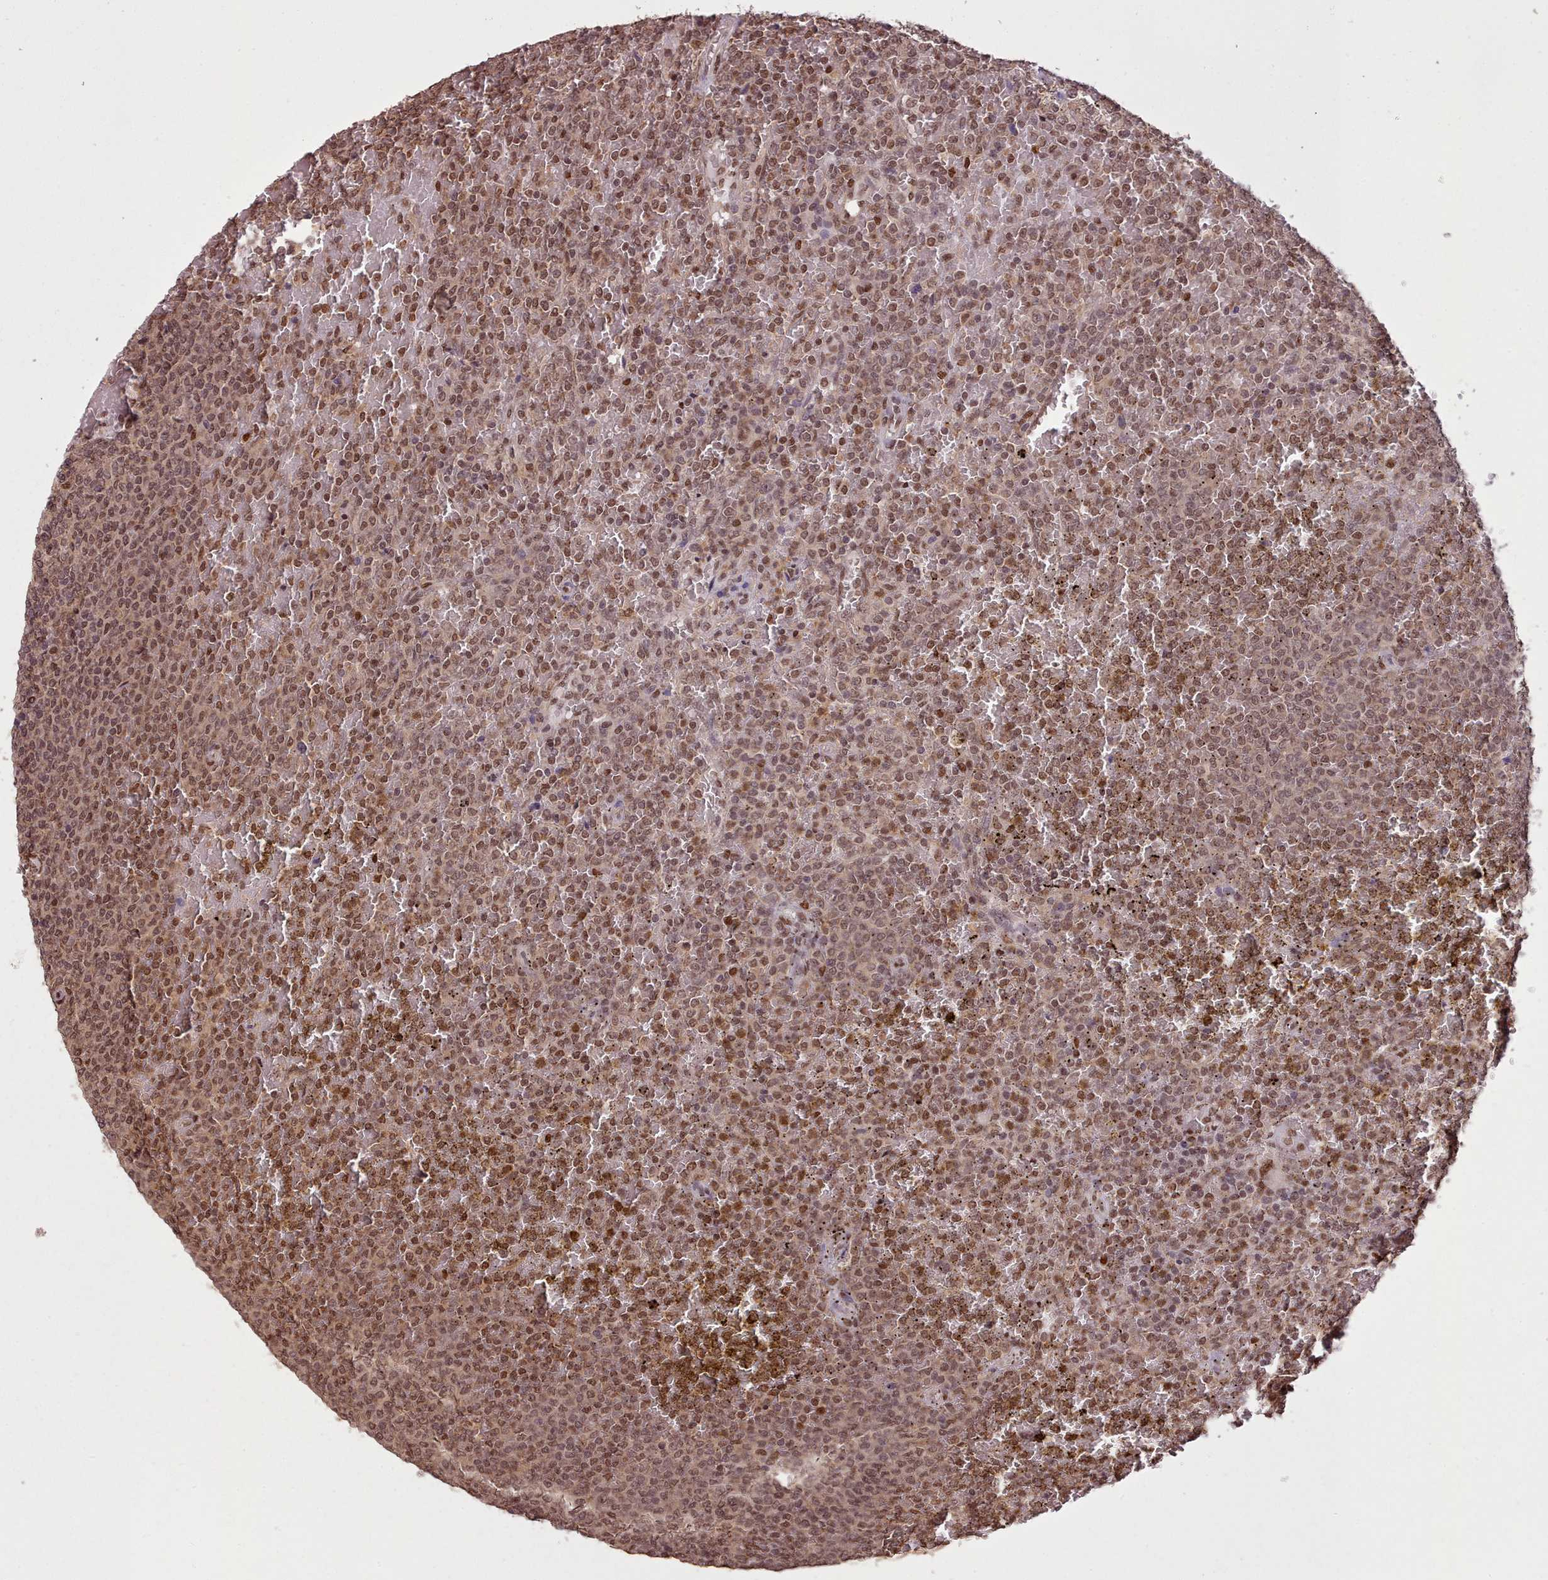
{"staining": {"intensity": "moderate", "quantity": ">75%", "location": "nuclear"}, "tissue": "lymphoma", "cell_type": "Tumor cells", "image_type": "cancer", "snomed": [{"axis": "morphology", "description": "Malignant lymphoma, non-Hodgkin's type, Low grade"}, {"axis": "topography", "description": "Spleen"}], "caption": "Immunohistochemical staining of human lymphoma reveals medium levels of moderate nuclear protein expression in approximately >75% of tumor cells.", "gene": "RPS27A", "patient": {"sex": "male", "age": 60}}